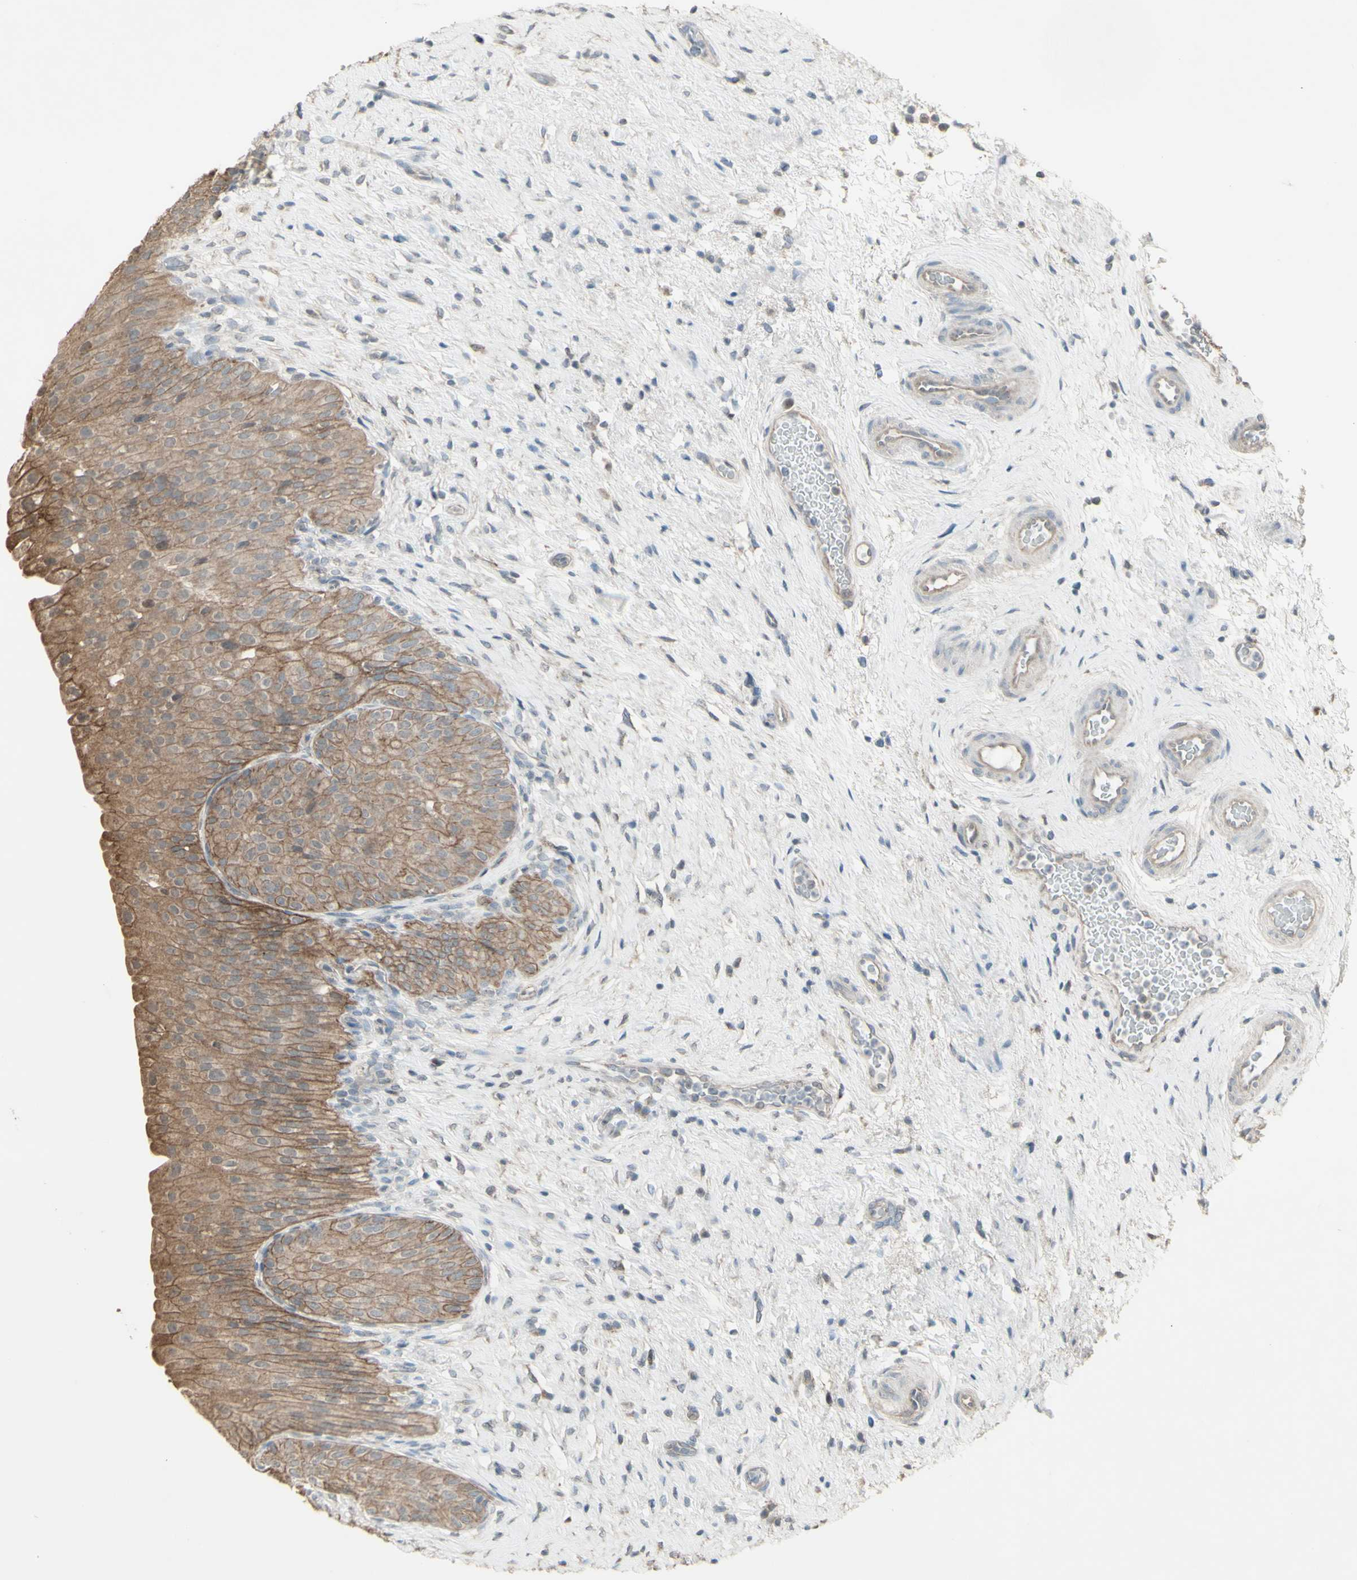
{"staining": {"intensity": "moderate", "quantity": ">75%", "location": "cytoplasmic/membranous"}, "tissue": "urinary bladder", "cell_type": "Urothelial cells", "image_type": "normal", "snomed": [{"axis": "morphology", "description": "Normal tissue, NOS"}, {"axis": "morphology", "description": "Urothelial carcinoma, High grade"}, {"axis": "topography", "description": "Urinary bladder"}], "caption": "Immunohistochemical staining of unremarkable urinary bladder shows >75% levels of moderate cytoplasmic/membranous protein expression in approximately >75% of urothelial cells. (brown staining indicates protein expression, while blue staining denotes nuclei).", "gene": "ENSG00000285526", "patient": {"sex": "male", "age": 46}}